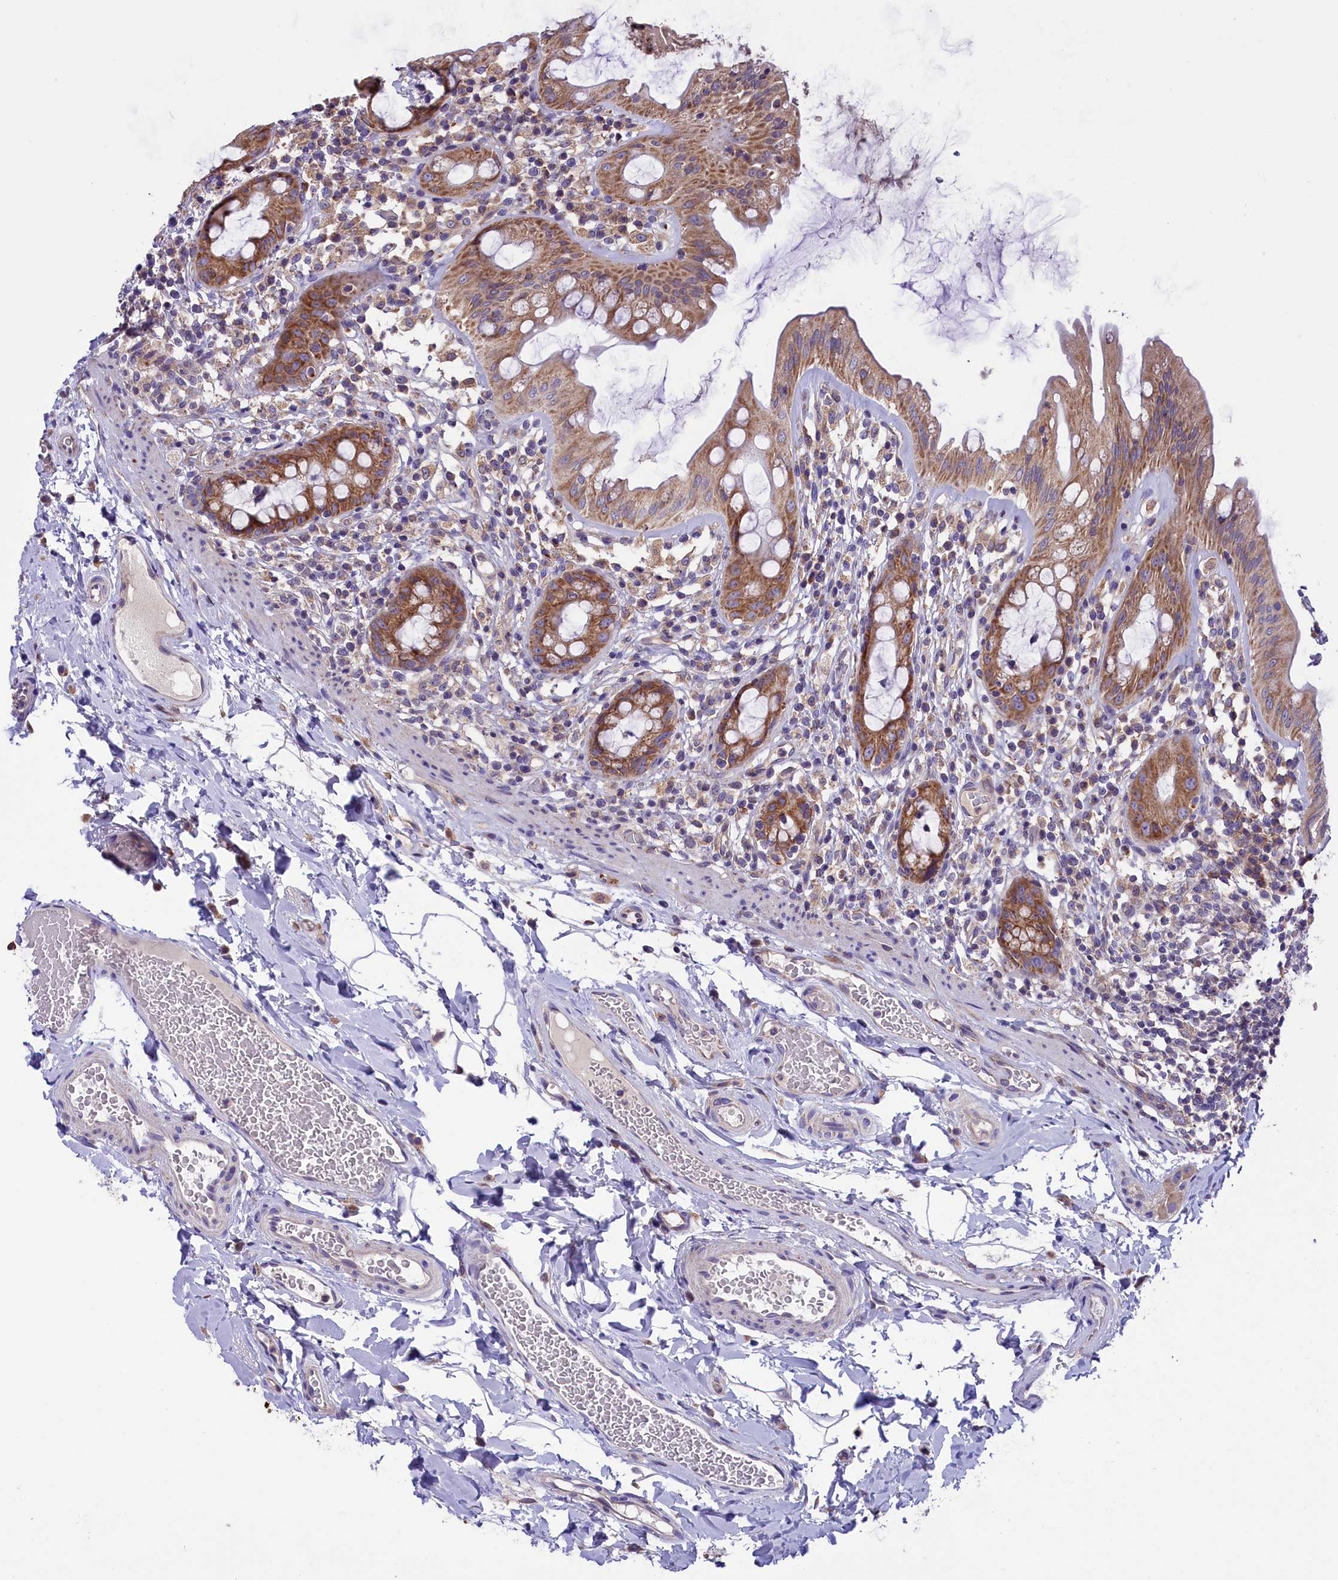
{"staining": {"intensity": "moderate", "quantity": ">75%", "location": "cytoplasmic/membranous"}, "tissue": "rectum", "cell_type": "Glandular cells", "image_type": "normal", "snomed": [{"axis": "morphology", "description": "Normal tissue, NOS"}, {"axis": "topography", "description": "Rectum"}], "caption": "A photomicrograph of rectum stained for a protein displays moderate cytoplasmic/membranous brown staining in glandular cells. (Stains: DAB (3,3'-diaminobenzidine) in brown, nuclei in blue, Microscopy: brightfield microscopy at high magnification).", "gene": "DNAJB9", "patient": {"sex": "female", "age": 57}}